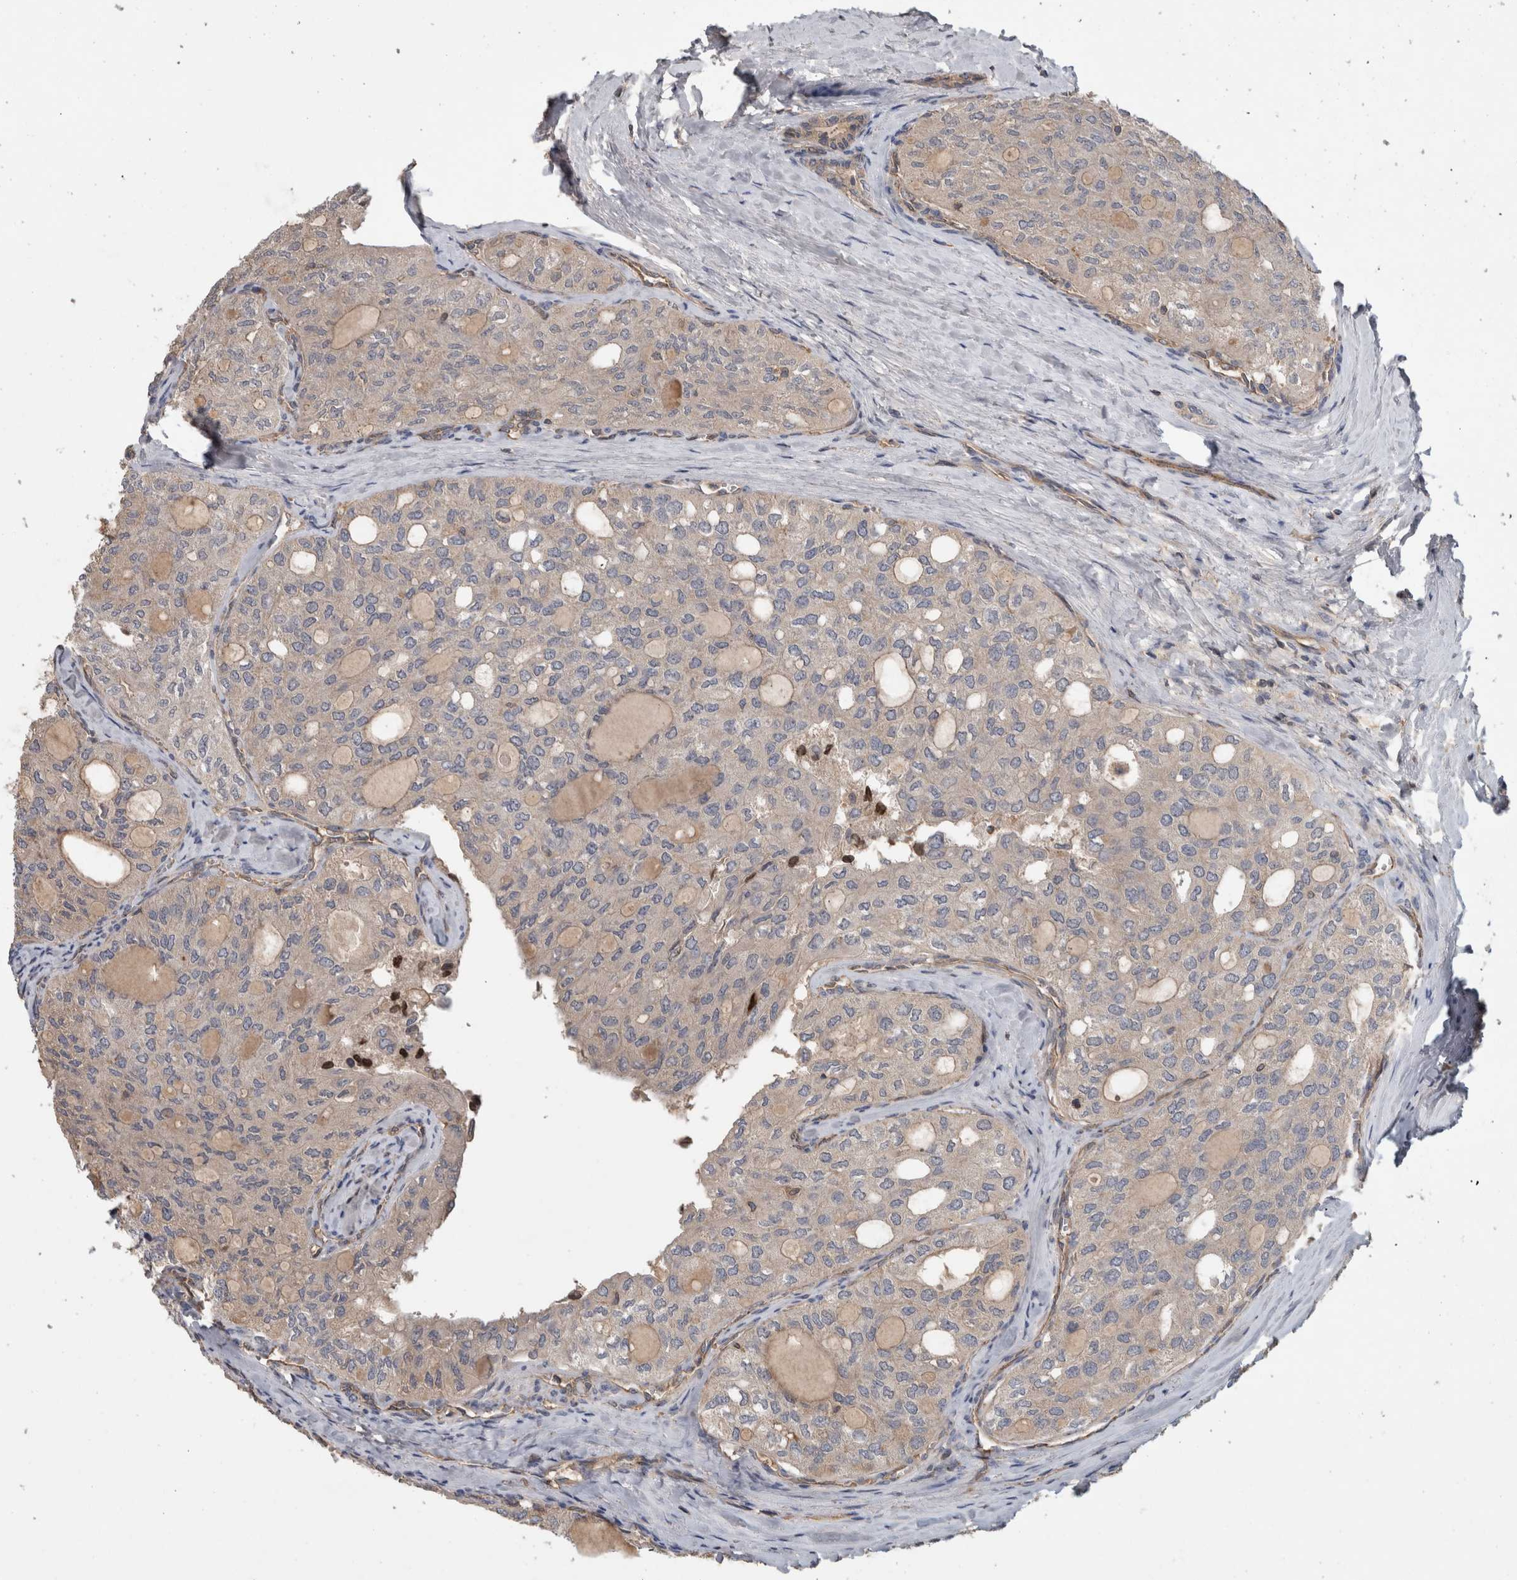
{"staining": {"intensity": "negative", "quantity": "none", "location": "none"}, "tissue": "thyroid cancer", "cell_type": "Tumor cells", "image_type": "cancer", "snomed": [{"axis": "morphology", "description": "Follicular adenoma carcinoma, NOS"}, {"axis": "topography", "description": "Thyroid gland"}], "caption": "An IHC image of follicular adenoma carcinoma (thyroid) is shown. There is no staining in tumor cells of follicular adenoma carcinoma (thyroid).", "gene": "TARBP1", "patient": {"sex": "male", "age": 75}}